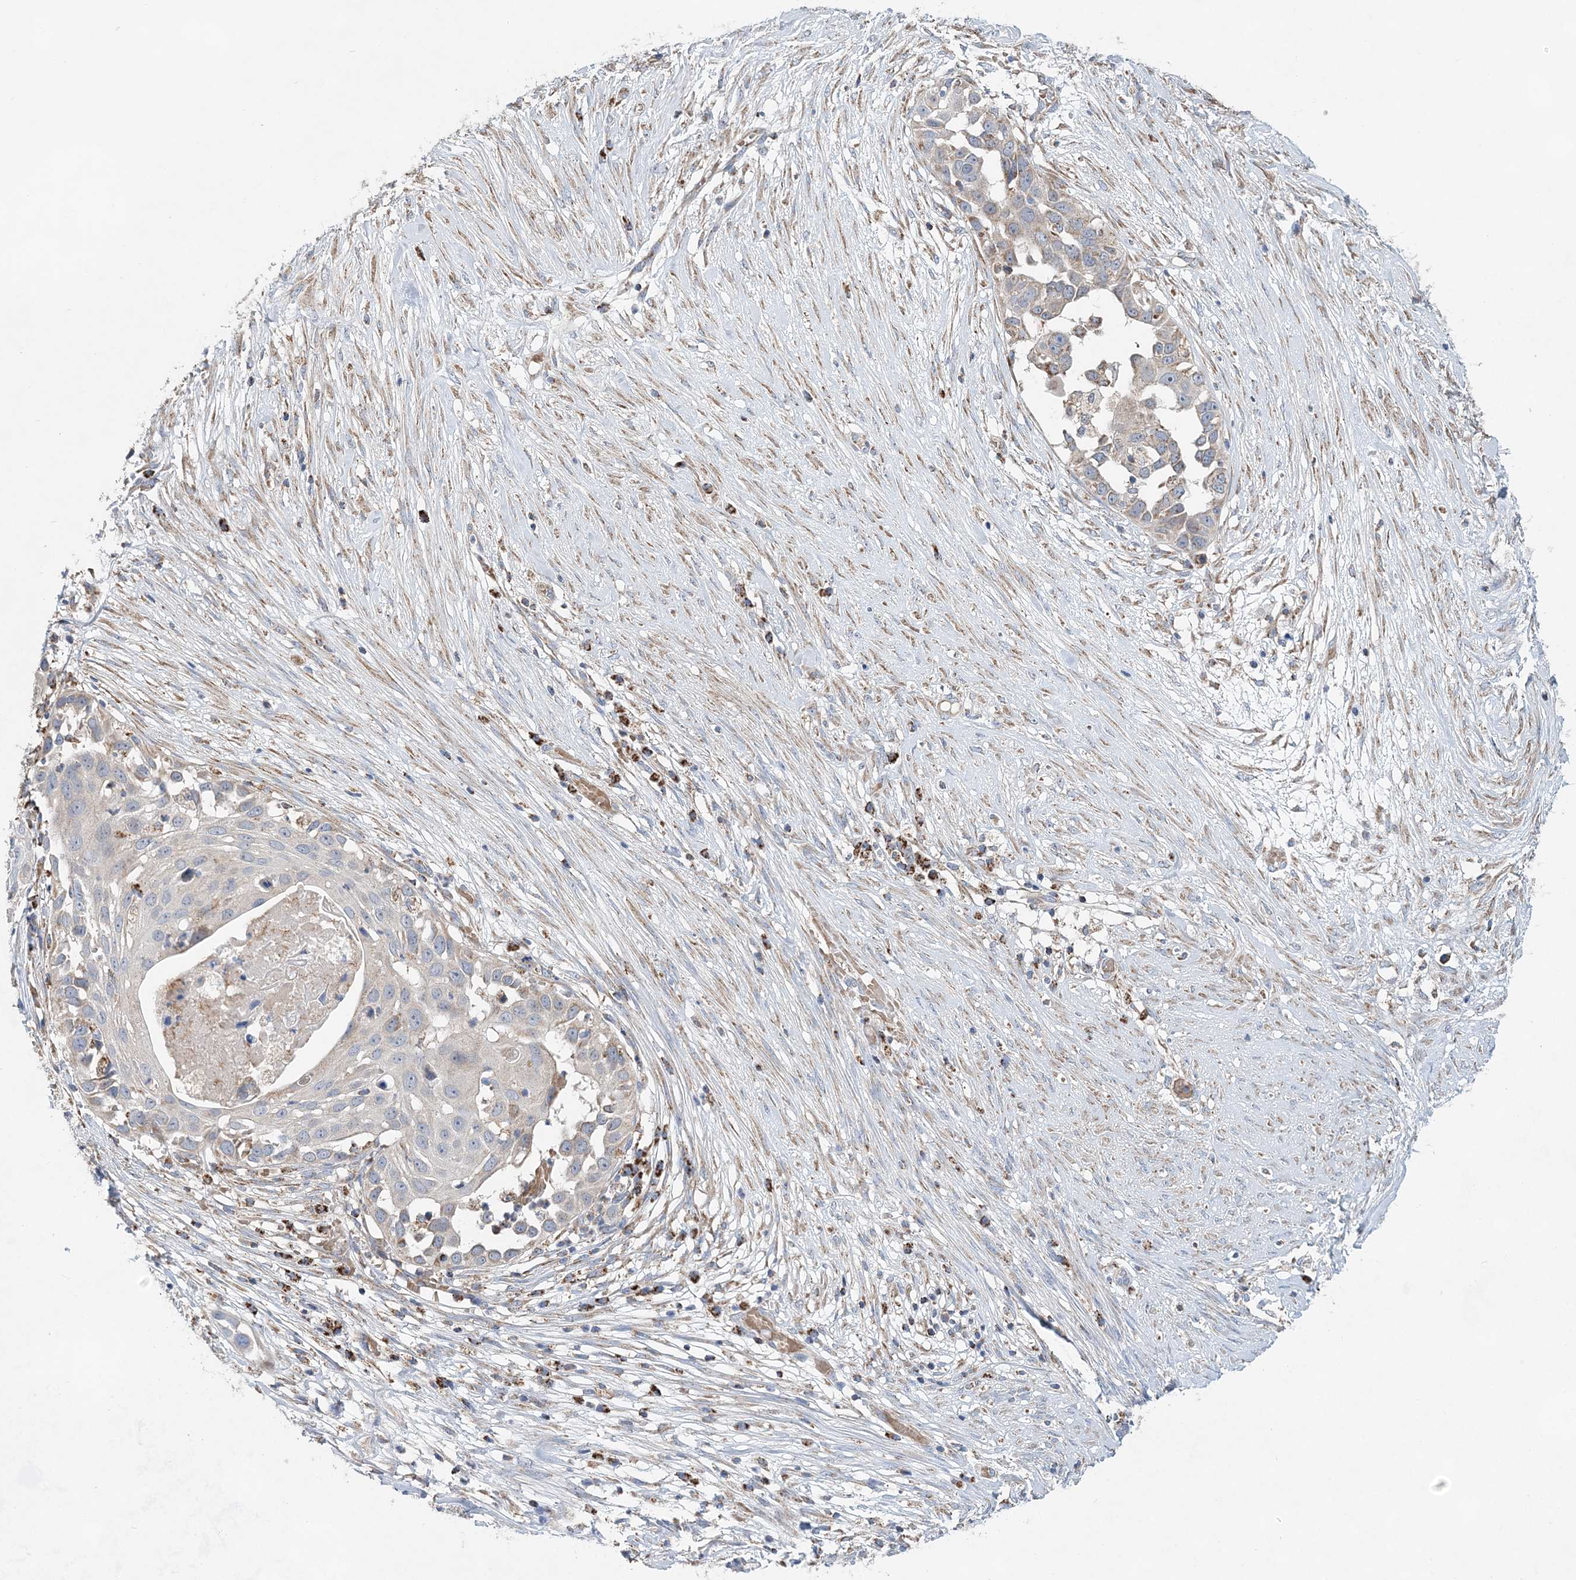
{"staining": {"intensity": "negative", "quantity": "none", "location": "none"}, "tissue": "skin cancer", "cell_type": "Tumor cells", "image_type": "cancer", "snomed": [{"axis": "morphology", "description": "Squamous cell carcinoma, NOS"}, {"axis": "topography", "description": "Skin"}], "caption": "There is no significant expression in tumor cells of skin cancer.", "gene": "TRAPPC13", "patient": {"sex": "female", "age": 44}}